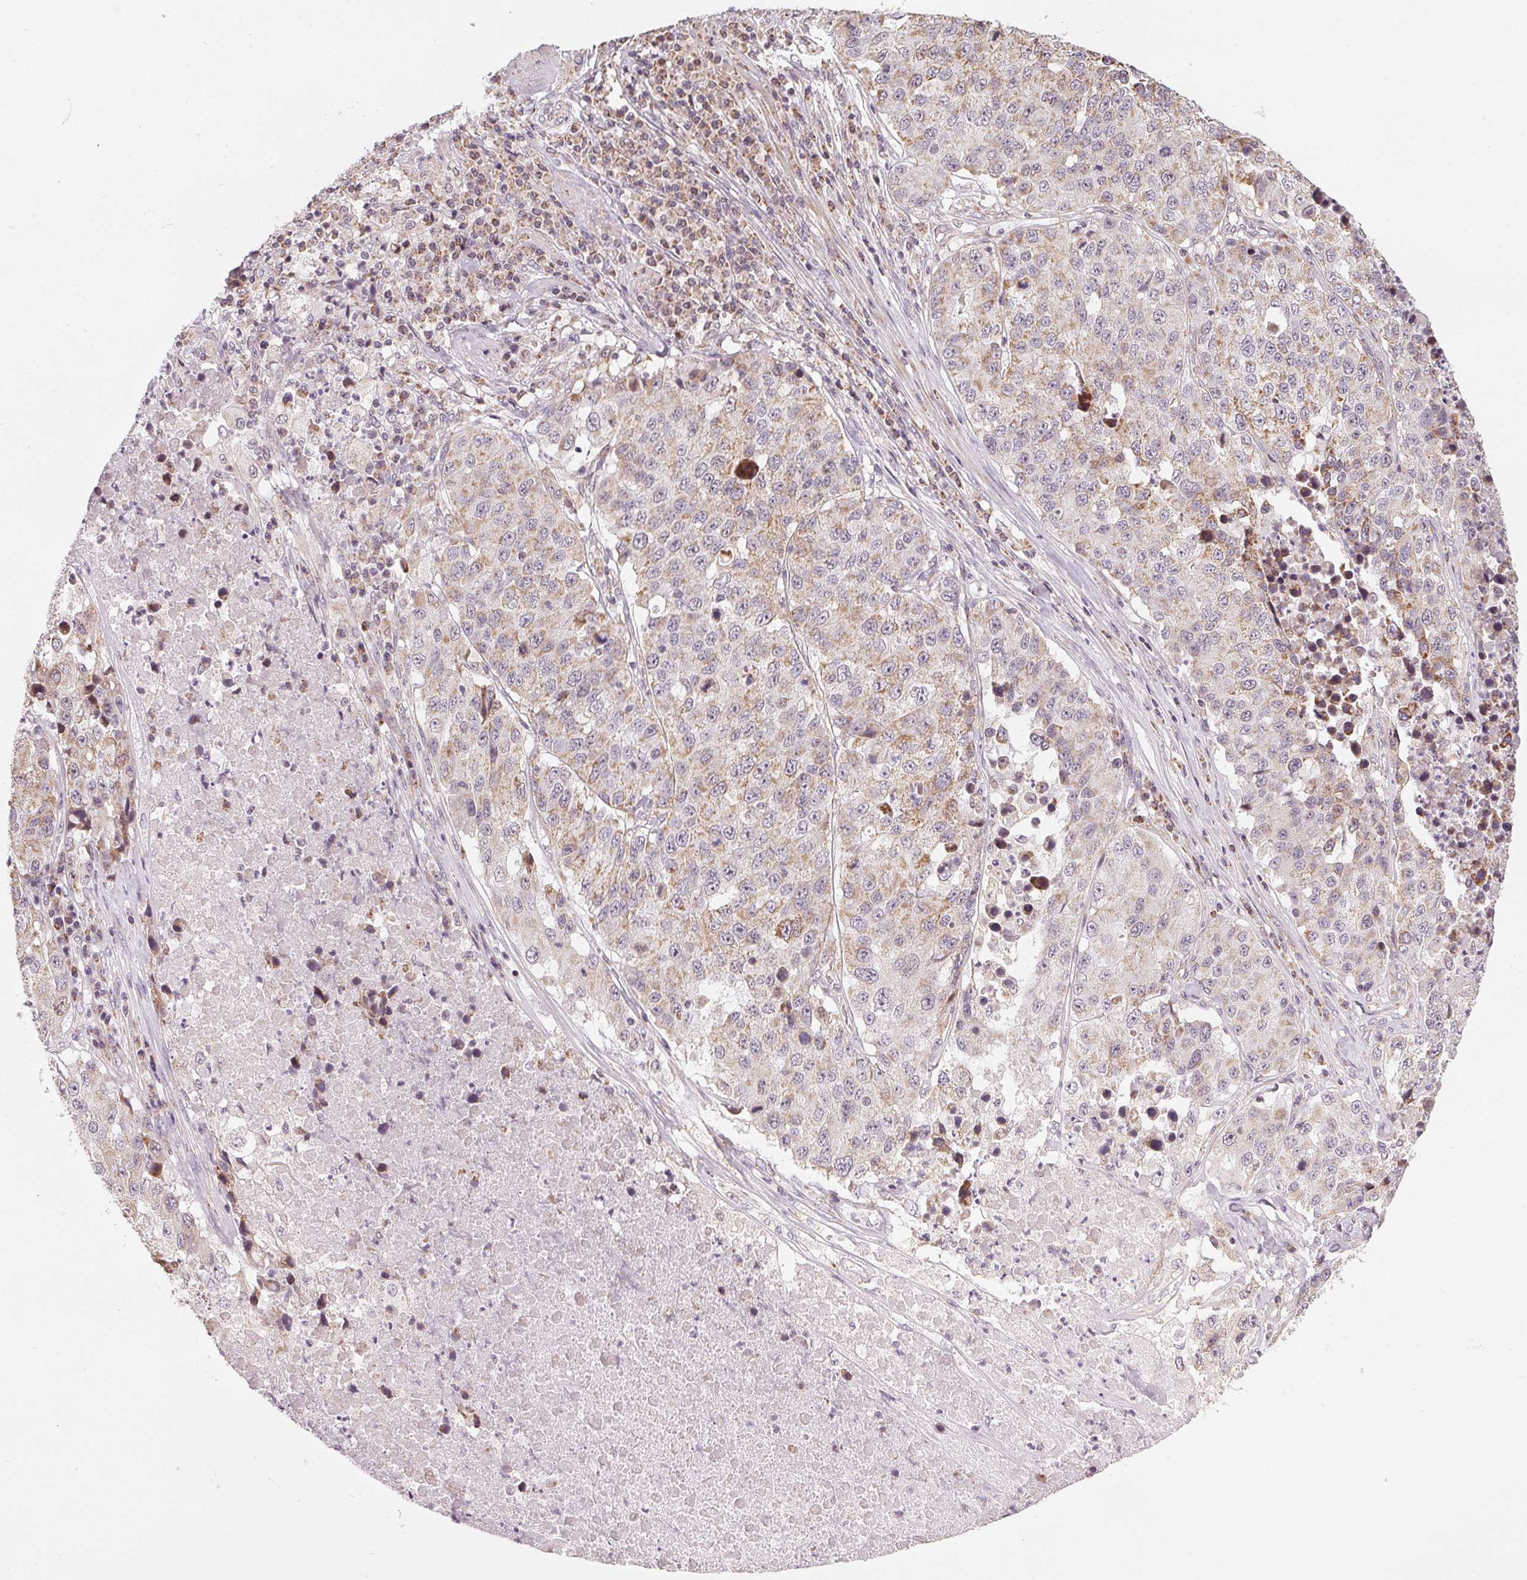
{"staining": {"intensity": "weak", "quantity": "25%-75%", "location": "cytoplasmic/membranous"}, "tissue": "stomach cancer", "cell_type": "Tumor cells", "image_type": "cancer", "snomed": [{"axis": "morphology", "description": "Adenocarcinoma, NOS"}, {"axis": "topography", "description": "Stomach"}], "caption": "Stomach adenocarcinoma stained with a brown dye demonstrates weak cytoplasmic/membranous positive expression in approximately 25%-75% of tumor cells.", "gene": "COQ7", "patient": {"sex": "male", "age": 71}}